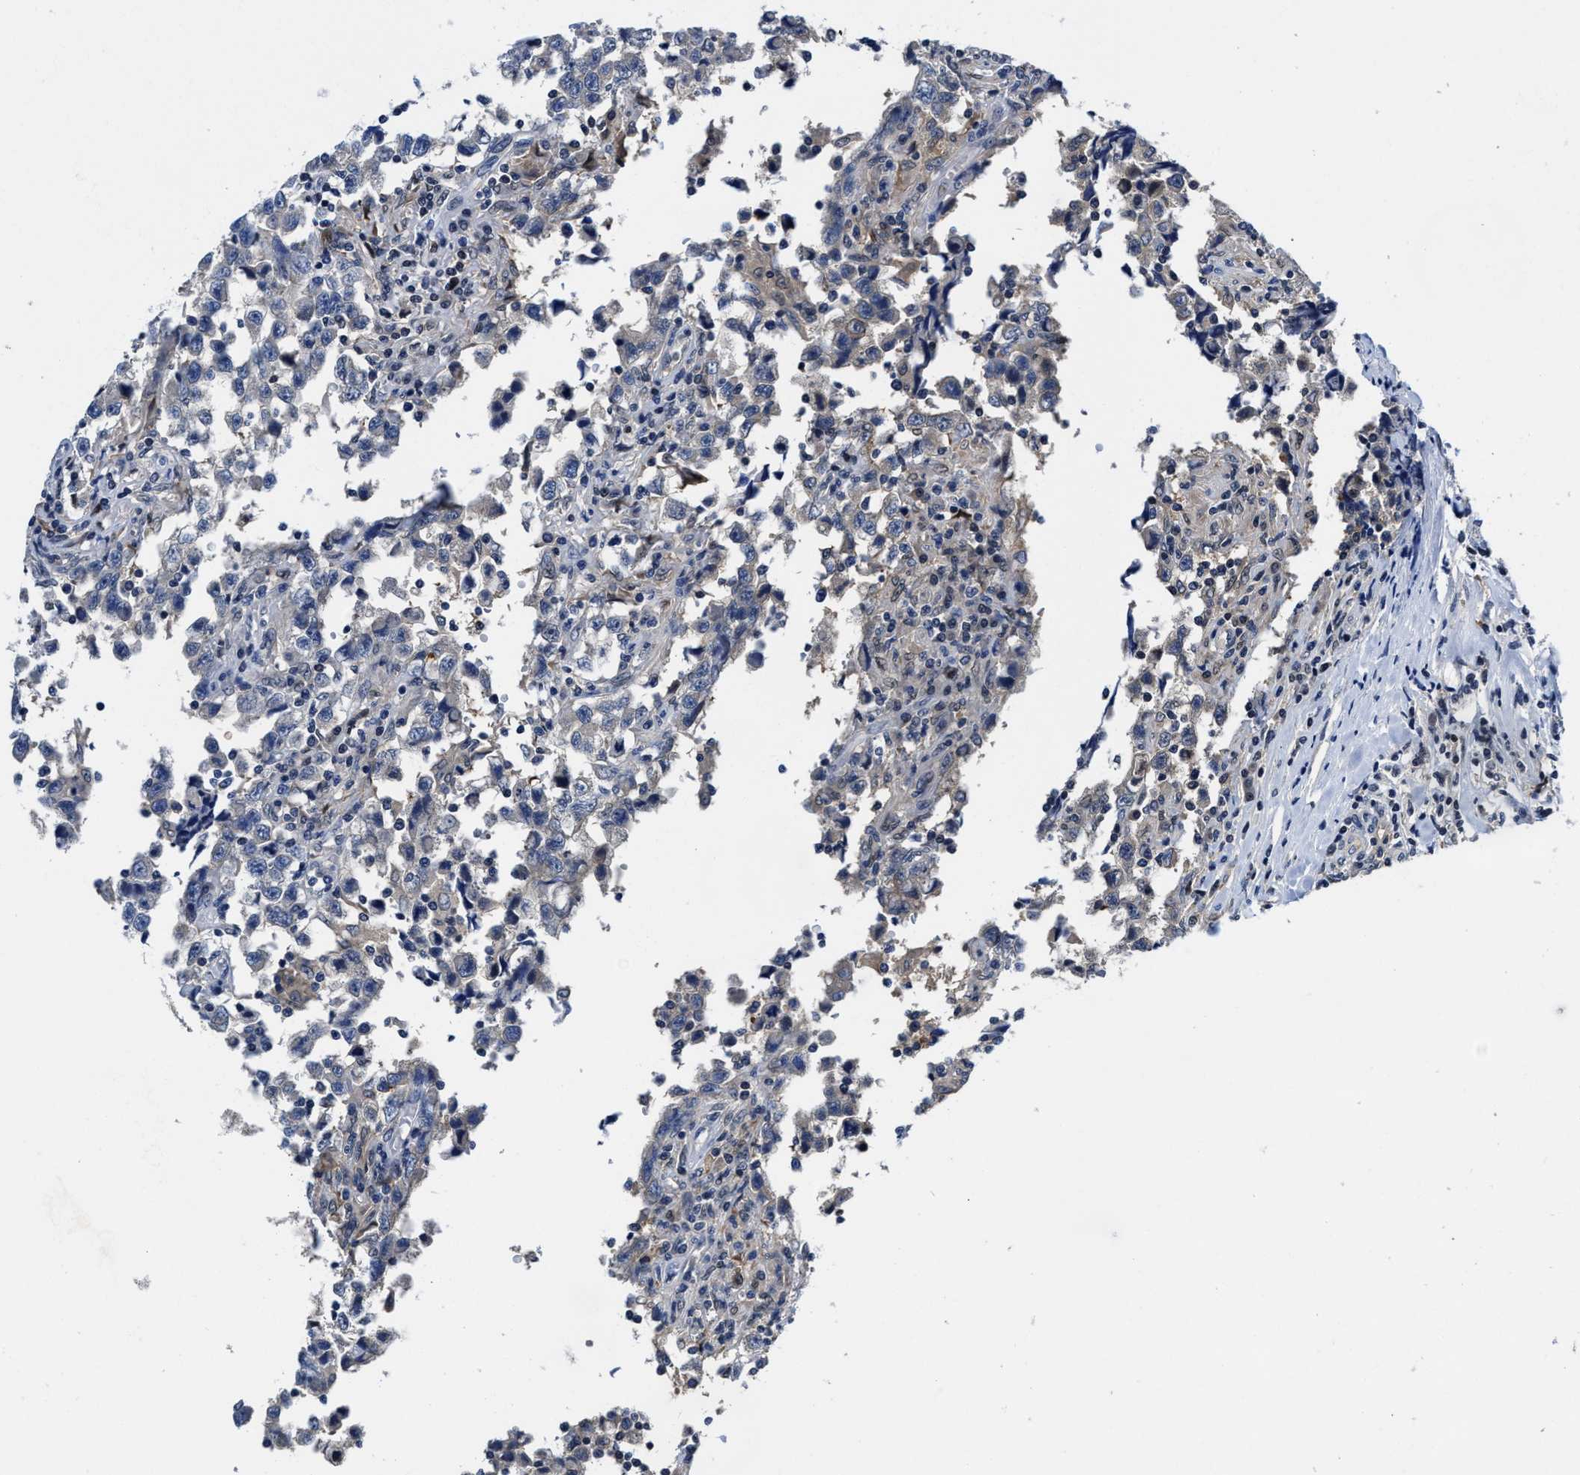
{"staining": {"intensity": "weak", "quantity": "<25%", "location": "cytoplasmic/membranous"}, "tissue": "testis cancer", "cell_type": "Tumor cells", "image_type": "cancer", "snomed": [{"axis": "morphology", "description": "Carcinoma, Embryonal, NOS"}, {"axis": "topography", "description": "Testis"}], "caption": "Embryonal carcinoma (testis) was stained to show a protein in brown. There is no significant expression in tumor cells.", "gene": "KIF12", "patient": {"sex": "male", "age": 21}}